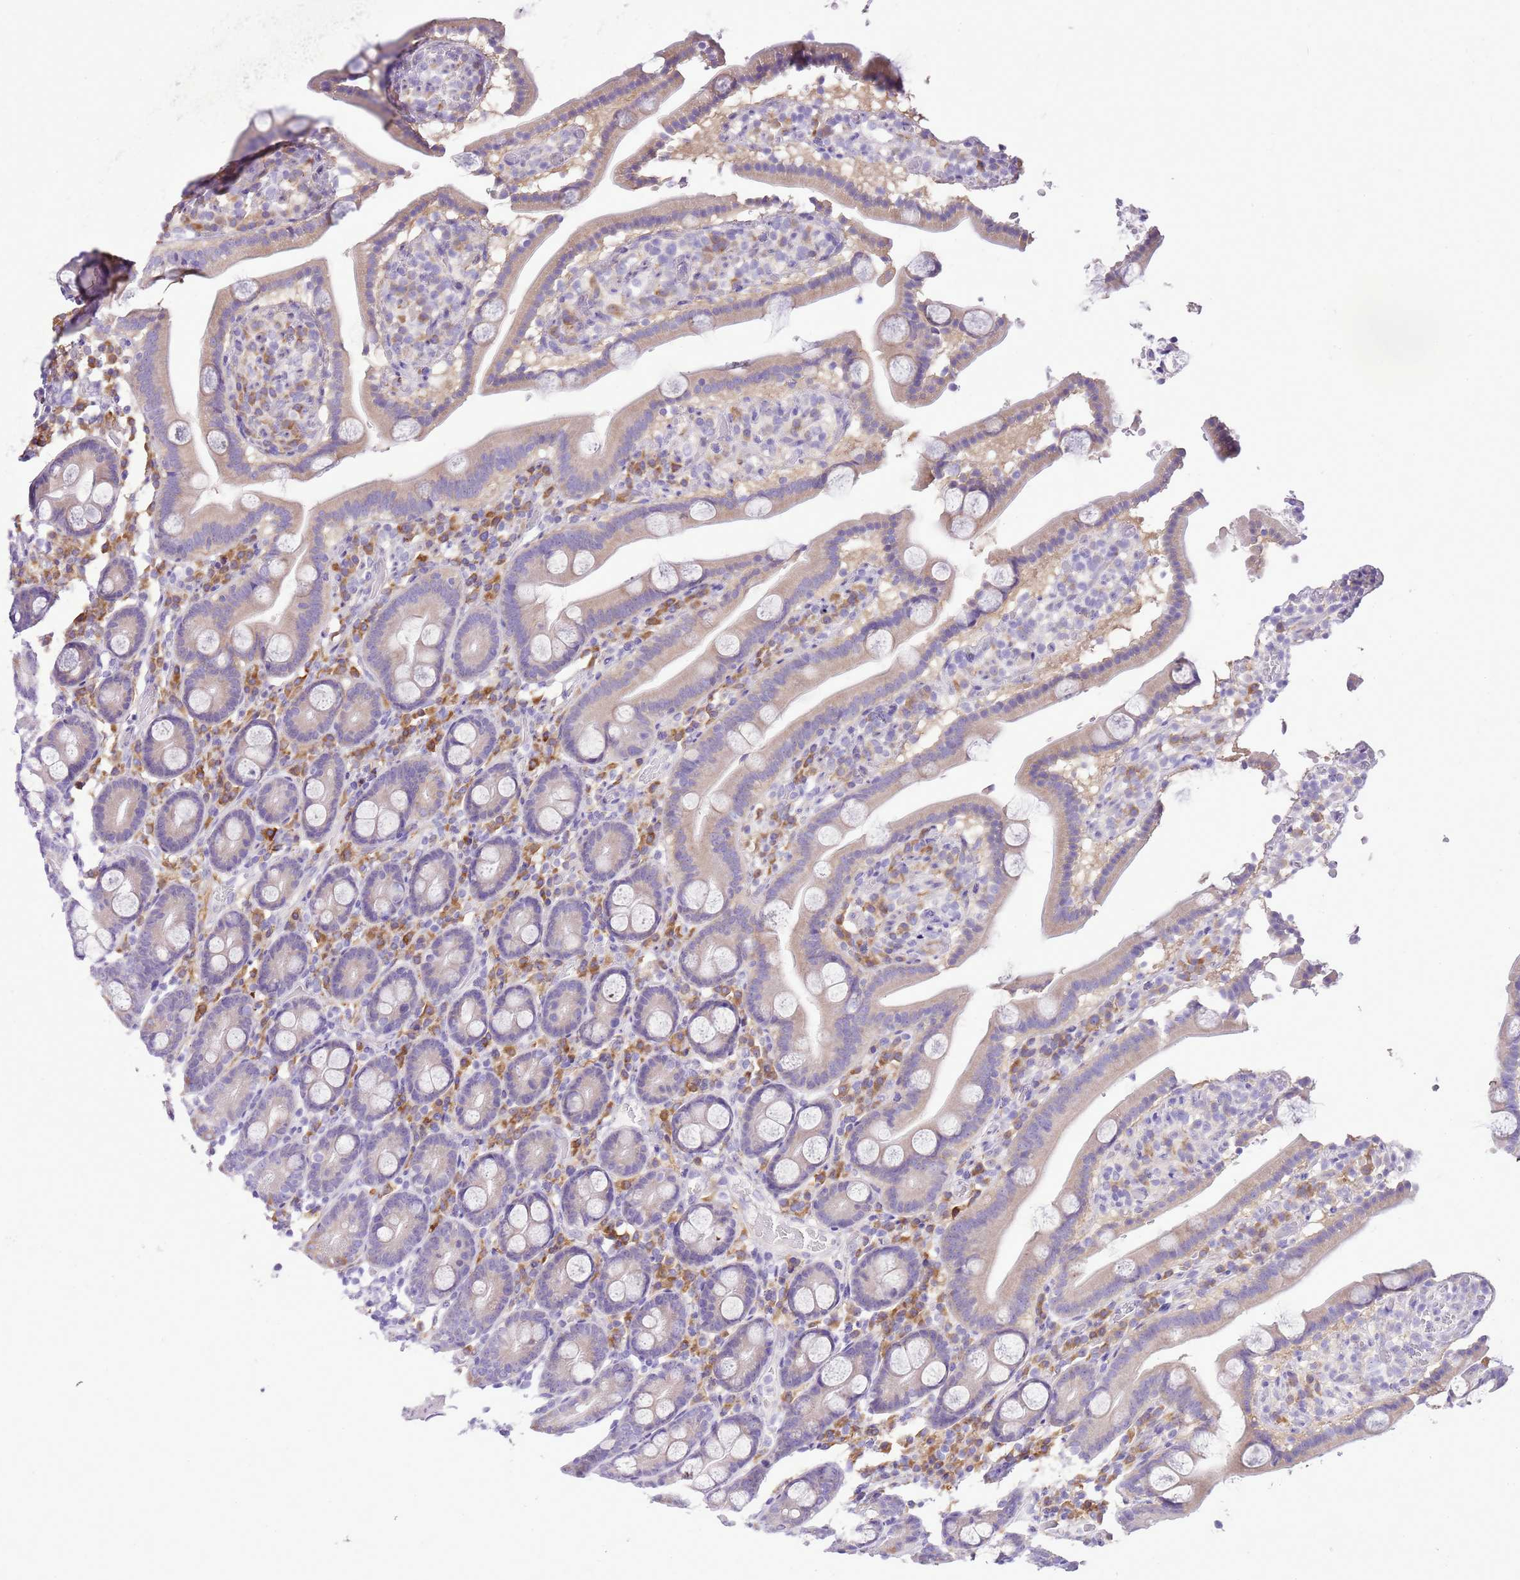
{"staining": {"intensity": "moderate", "quantity": "25%-75%", "location": "cytoplasmic/membranous"}, "tissue": "duodenum", "cell_type": "Glandular cells", "image_type": "normal", "snomed": [{"axis": "morphology", "description": "Normal tissue, NOS"}, {"axis": "topography", "description": "Duodenum"}], "caption": "High-power microscopy captured an immunohistochemistry (IHC) image of normal duodenum, revealing moderate cytoplasmic/membranous expression in about 25%-75% of glandular cells. (Stains: DAB (3,3'-diaminobenzidine) in brown, nuclei in blue, Microscopy: brightfield microscopy at high magnification).", "gene": "AAR2", "patient": {"sex": "male", "age": 55}}